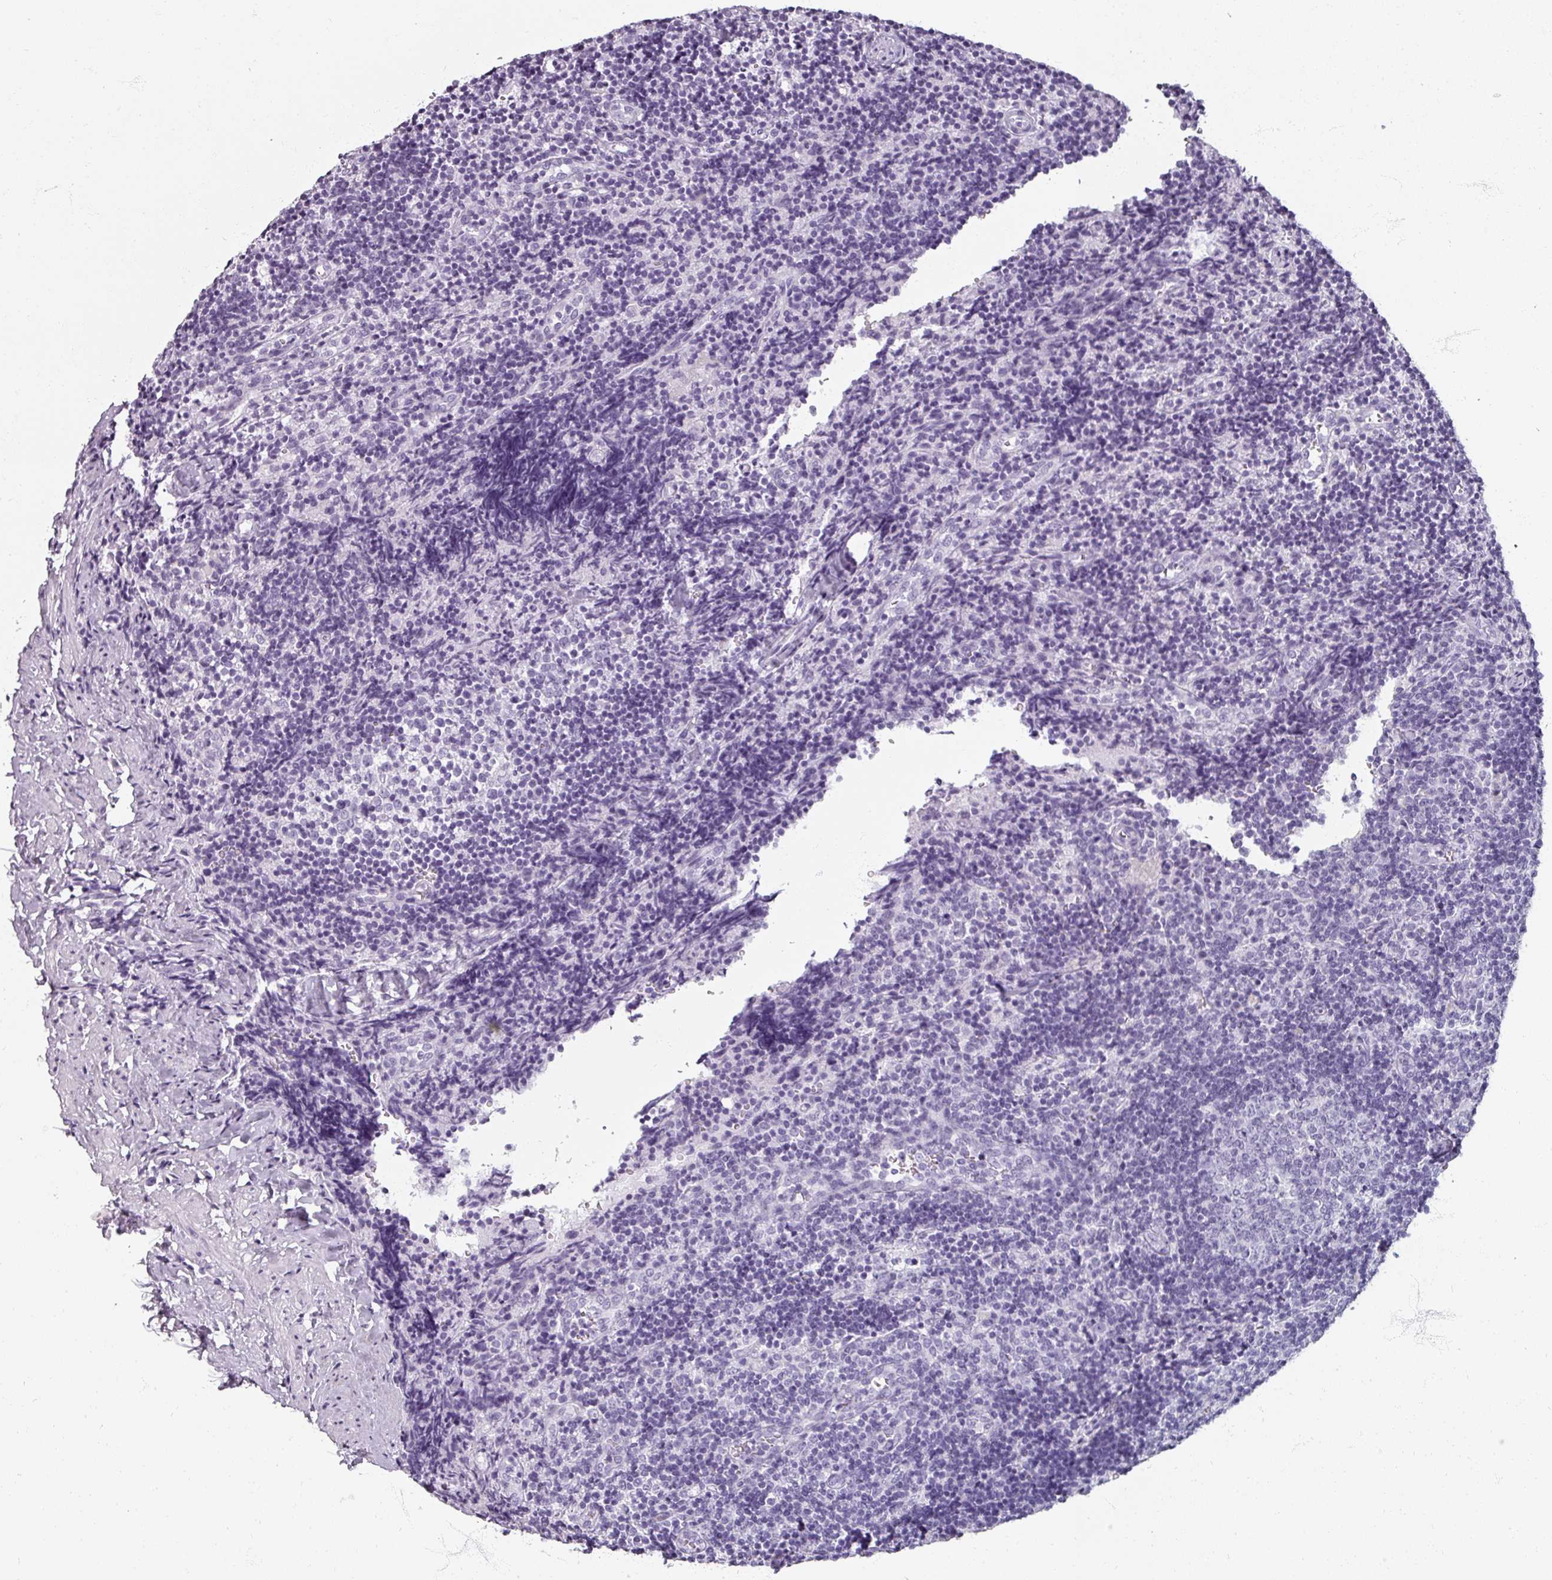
{"staining": {"intensity": "negative", "quantity": "none", "location": "none"}, "tissue": "lymph node", "cell_type": "Germinal center cells", "image_type": "normal", "snomed": [{"axis": "morphology", "description": "Normal tissue, NOS"}, {"axis": "topography", "description": "Lymph node"}], "caption": "Protein analysis of normal lymph node exhibits no significant expression in germinal center cells. (Stains: DAB (3,3'-diaminobenzidine) IHC with hematoxylin counter stain, Microscopy: brightfield microscopy at high magnification).", "gene": "REG3A", "patient": {"sex": "female", "age": 52}}